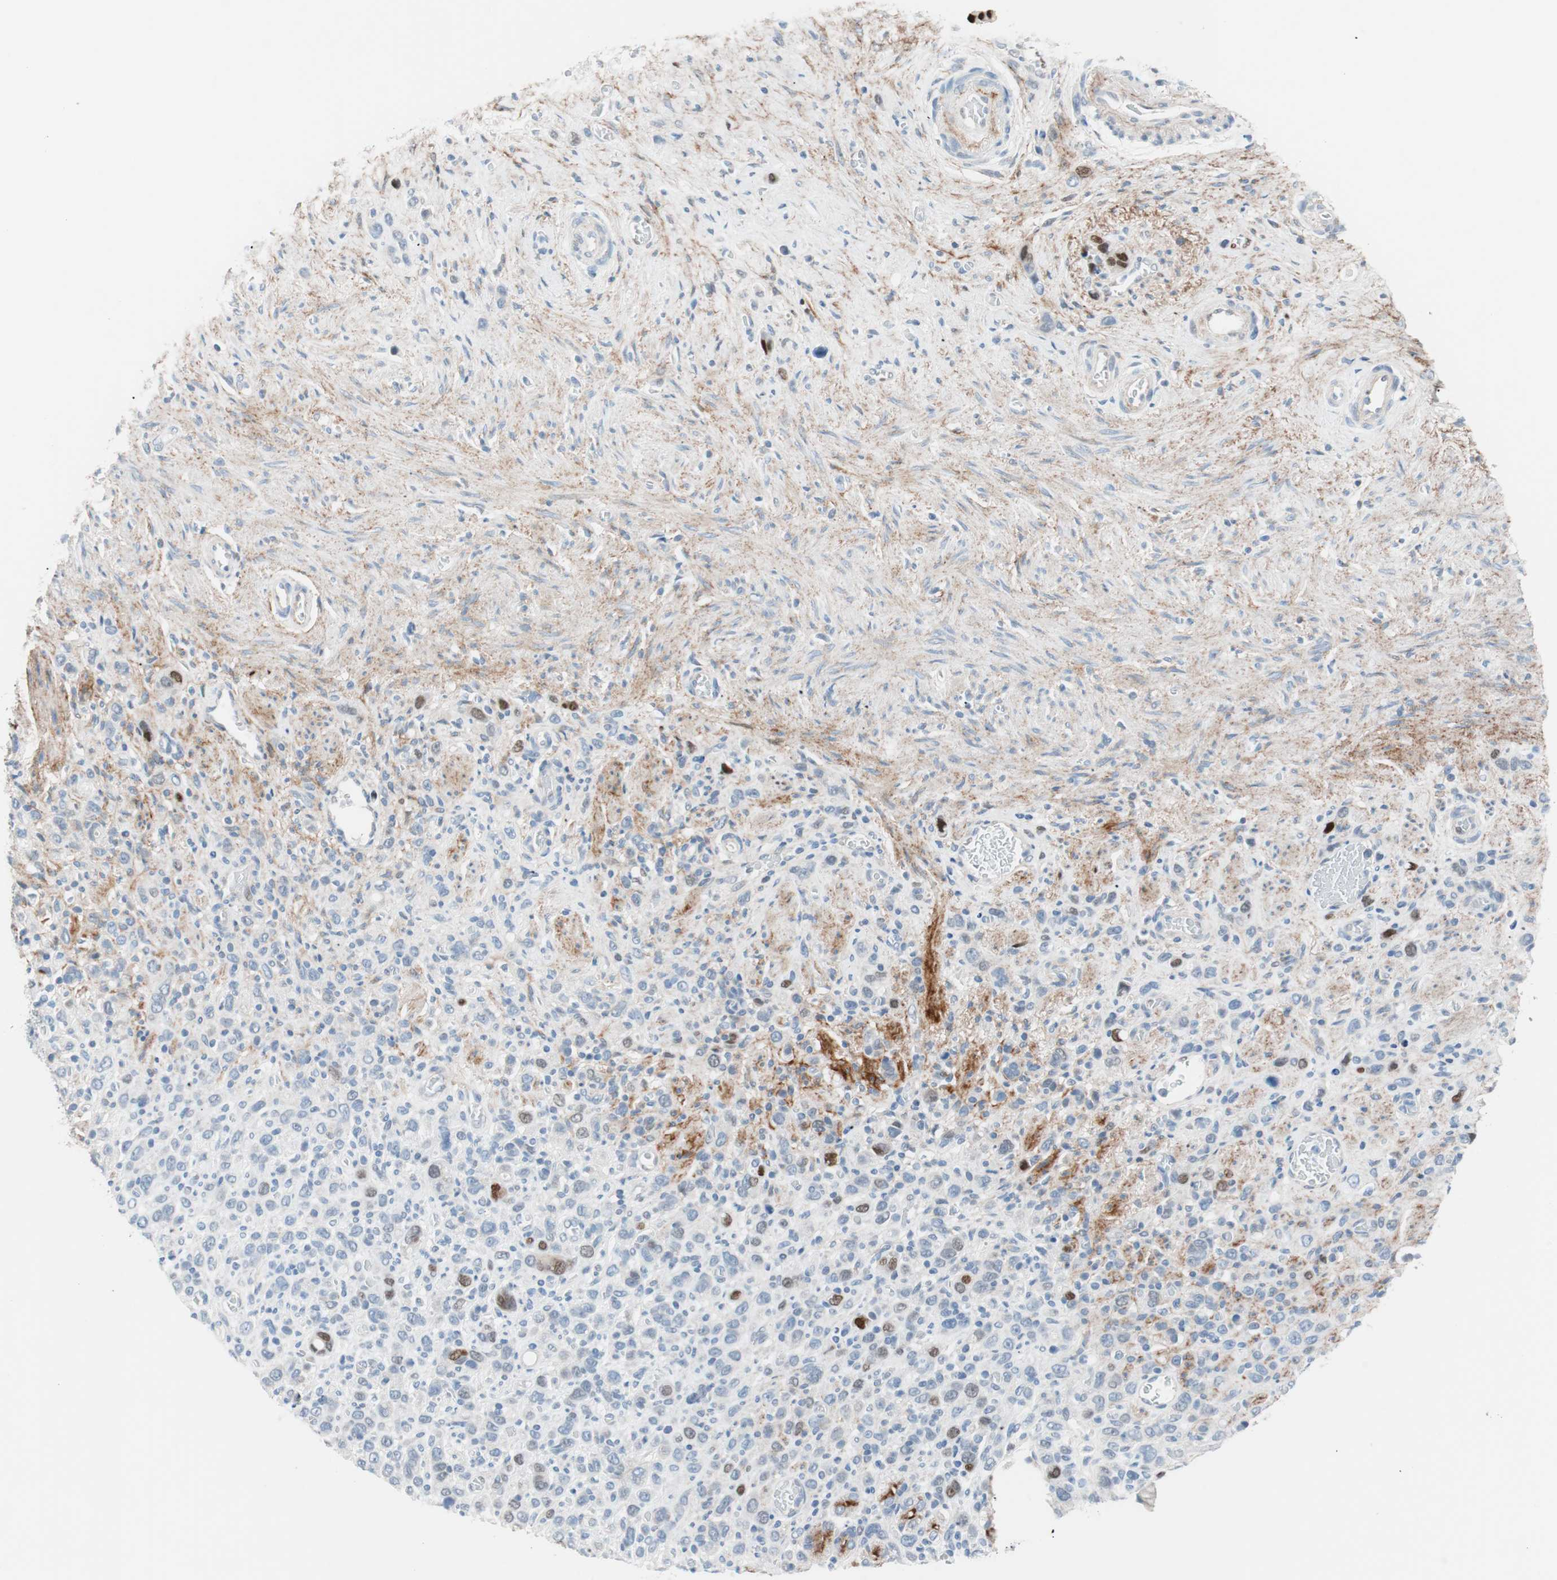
{"staining": {"intensity": "moderate", "quantity": "<25%", "location": "nuclear"}, "tissue": "stomach cancer", "cell_type": "Tumor cells", "image_type": "cancer", "snomed": [{"axis": "morphology", "description": "Normal tissue, NOS"}, {"axis": "morphology", "description": "Adenocarcinoma, NOS"}, {"axis": "morphology", "description": "Adenocarcinoma, High grade"}, {"axis": "topography", "description": "Stomach, upper"}, {"axis": "topography", "description": "Stomach"}], "caption": "Immunohistochemical staining of high-grade adenocarcinoma (stomach) reveals low levels of moderate nuclear protein expression in about <25% of tumor cells.", "gene": "FOSL1", "patient": {"sex": "female", "age": 65}}